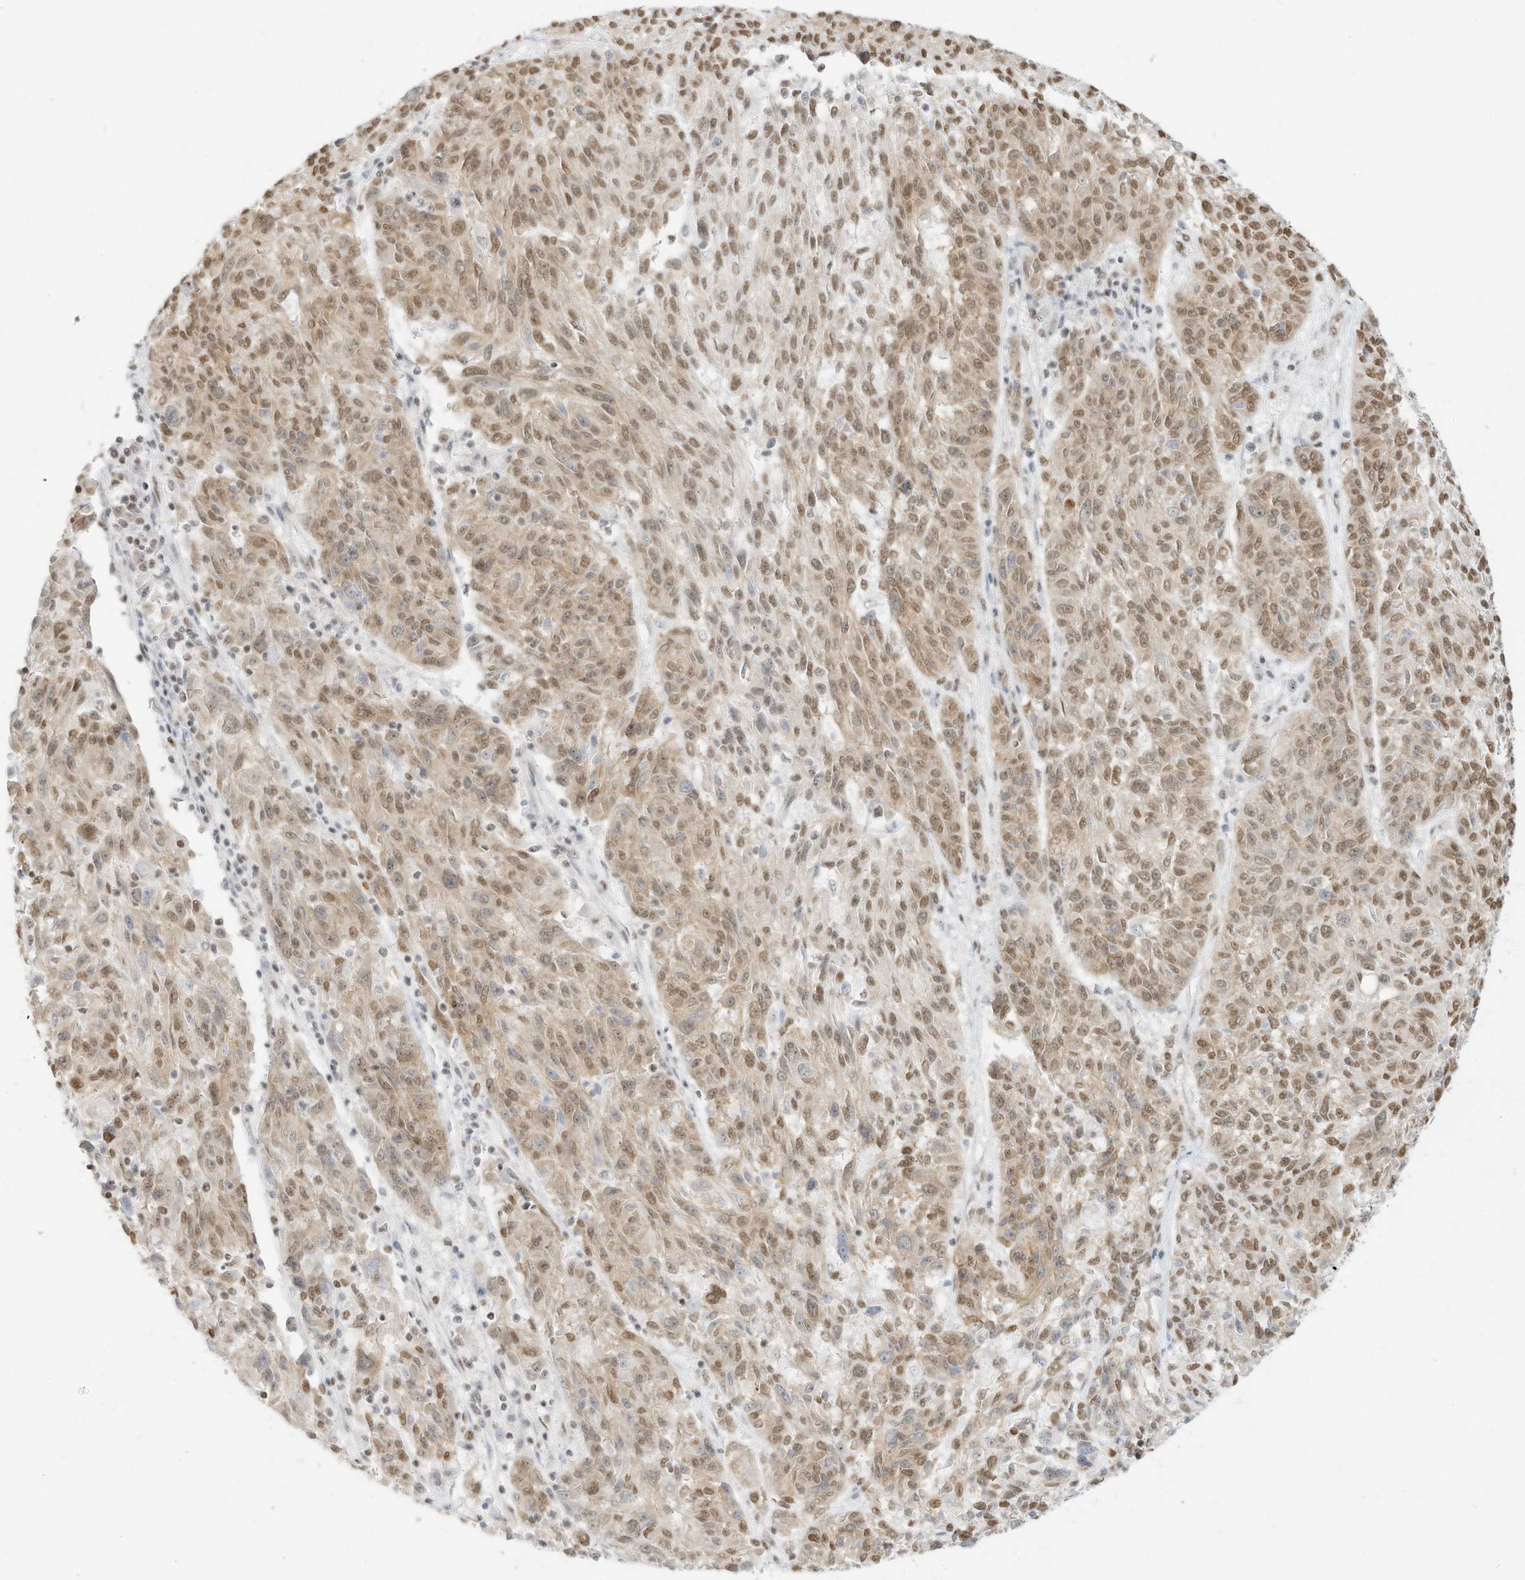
{"staining": {"intensity": "moderate", "quantity": ">75%", "location": "nuclear"}, "tissue": "melanoma", "cell_type": "Tumor cells", "image_type": "cancer", "snomed": [{"axis": "morphology", "description": "Malignant melanoma, NOS"}, {"axis": "topography", "description": "Skin"}], "caption": "This is an image of IHC staining of melanoma, which shows moderate expression in the nuclear of tumor cells.", "gene": "NHSL1", "patient": {"sex": "male", "age": 53}}